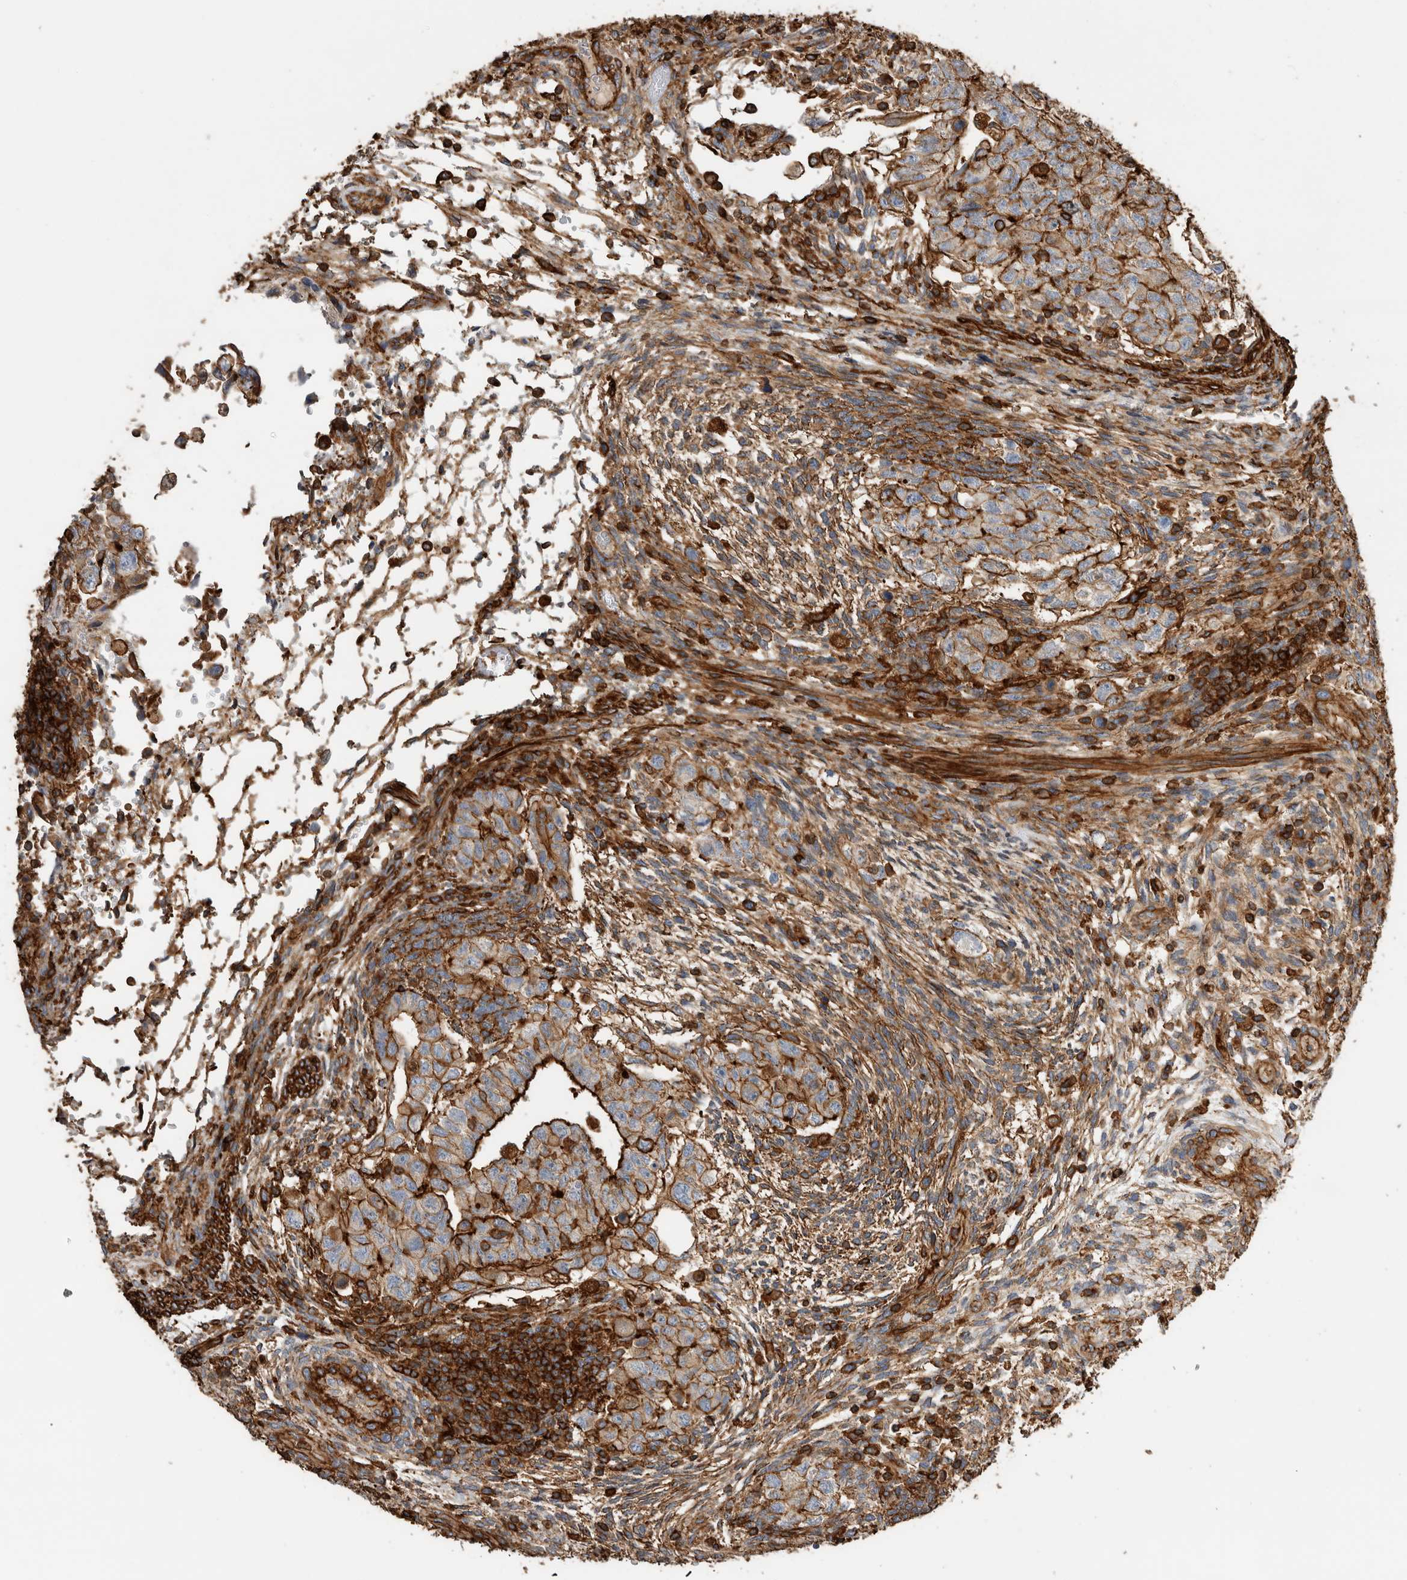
{"staining": {"intensity": "strong", "quantity": "25%-75%", "location": "cytoplasmic/membranous"}, "tissue": "testis cancer", "cell_type": "Tumor cells", "image_type": "cancer", "snomed": [{"axis": "morphology", "description": "Normal tissue, NOS"}, {"axis": "morphology", "description": "Carcinoma, Embryonal, NOS"}, {"axis": "topography", "description": "Testis"}], "caption": "Tumor cells reveal high levels of strong cytoplasmic/membranous expression in approximately 25%-75% of cells in testis cancer (embryonal carcinoma). The staining was performed using DAB (3,3'-diaminobenzidine), with brown indicating positive protein expression. Nuclei are stained blue with hematoxylin.", "gene": "GPER1", "patient": {"sex": "male", "age": 36}}